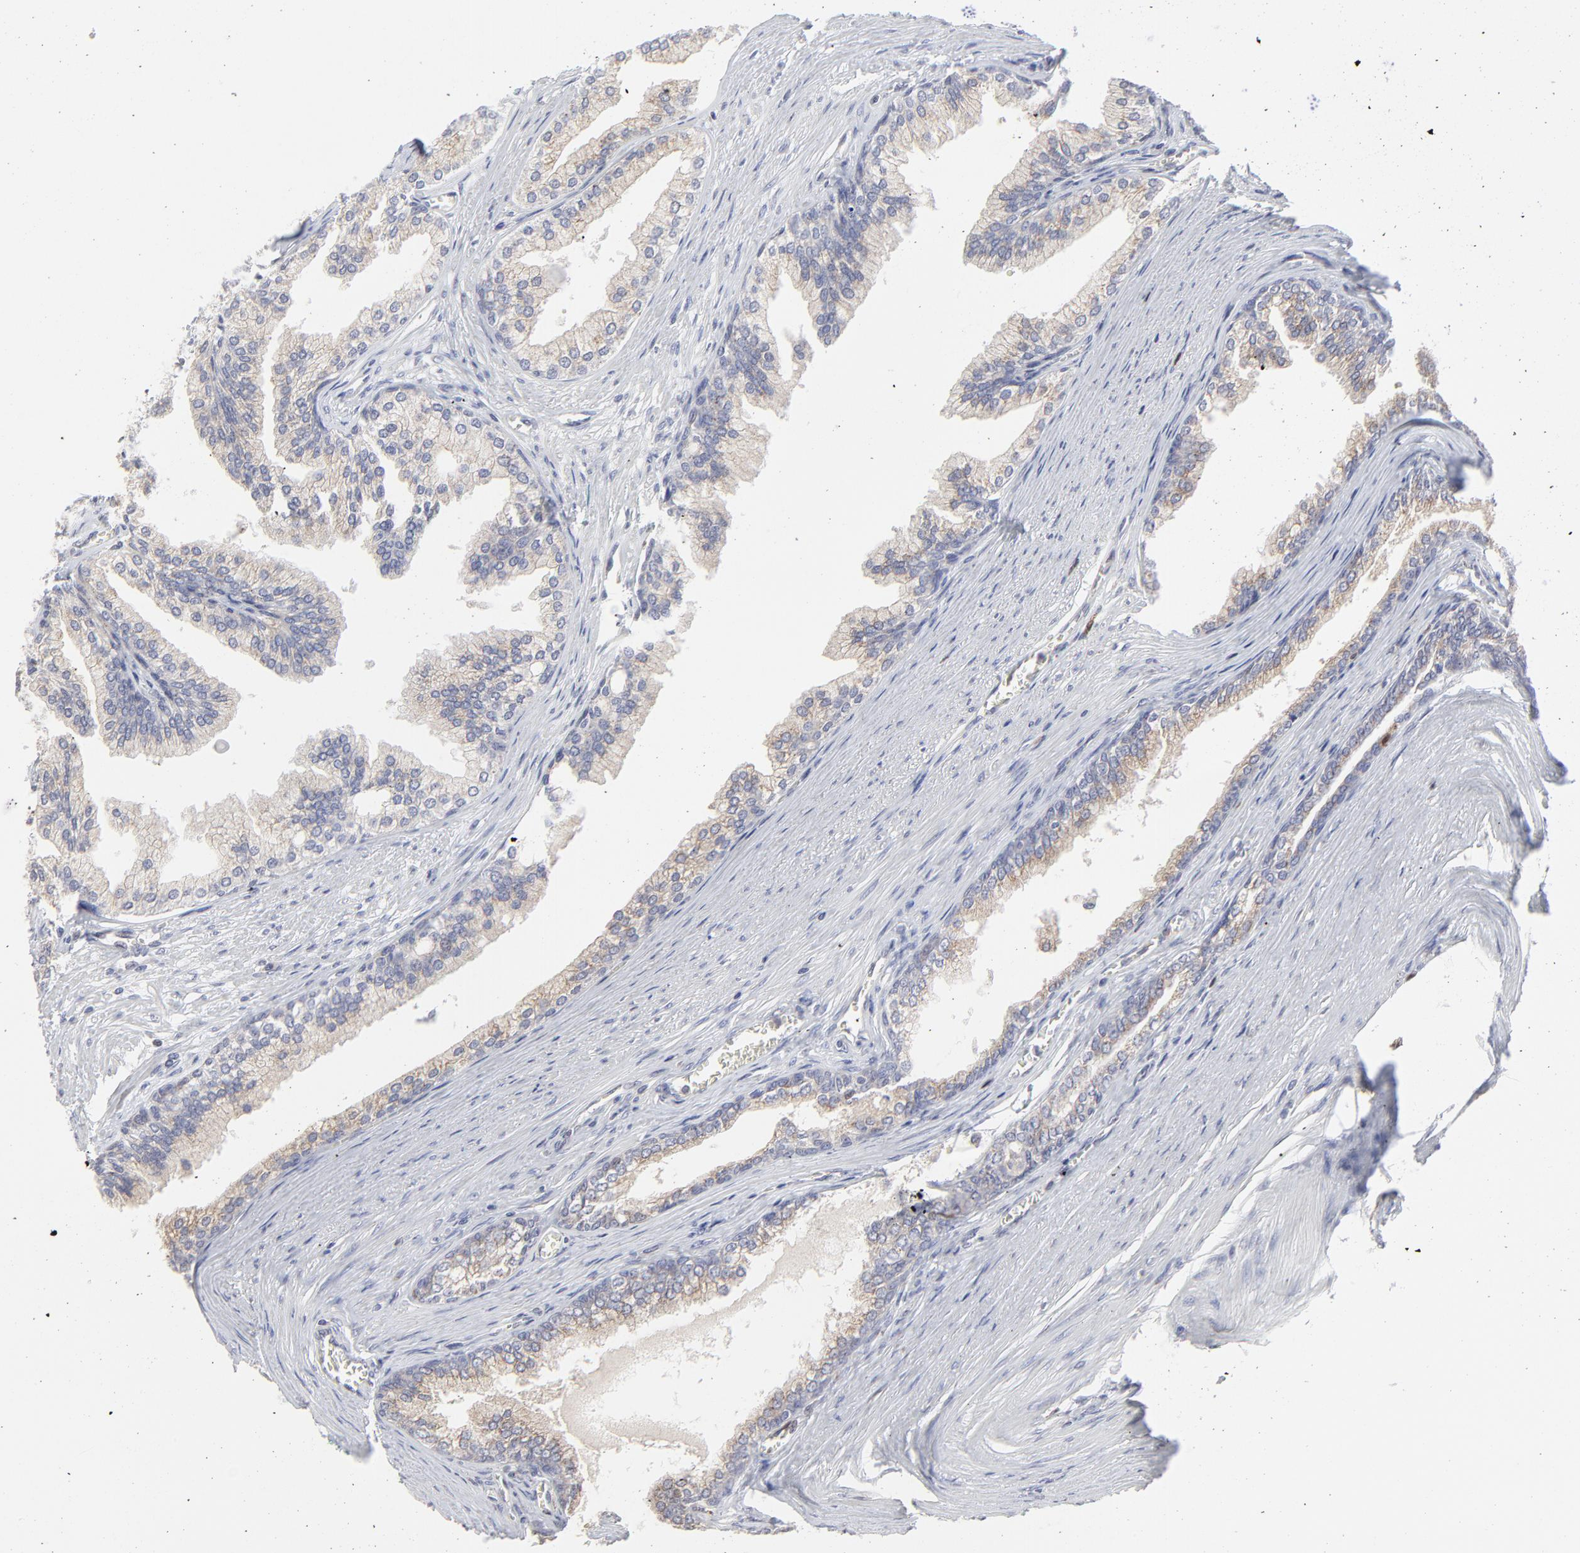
{"staining": {"intensity": "weak", "quantity": "25%-75%", "location": "cytoplasmic/membranous"}, "tissue": "prostate", "cell_type": "Glandular cells", "image_type": "normal", "snomed": [{"axis": "morphology", "description": "Normal tissue, NOS"}, {"axis": "topography", "description": "Prostate"}], "caption": "Protein analysis of normal prostate exhibits weak cytoplasmic/membranous staining in about 25%-75% of glandular cells.", "gene": "NCAPH", "patient": {"sex": "male", "age": 68}}